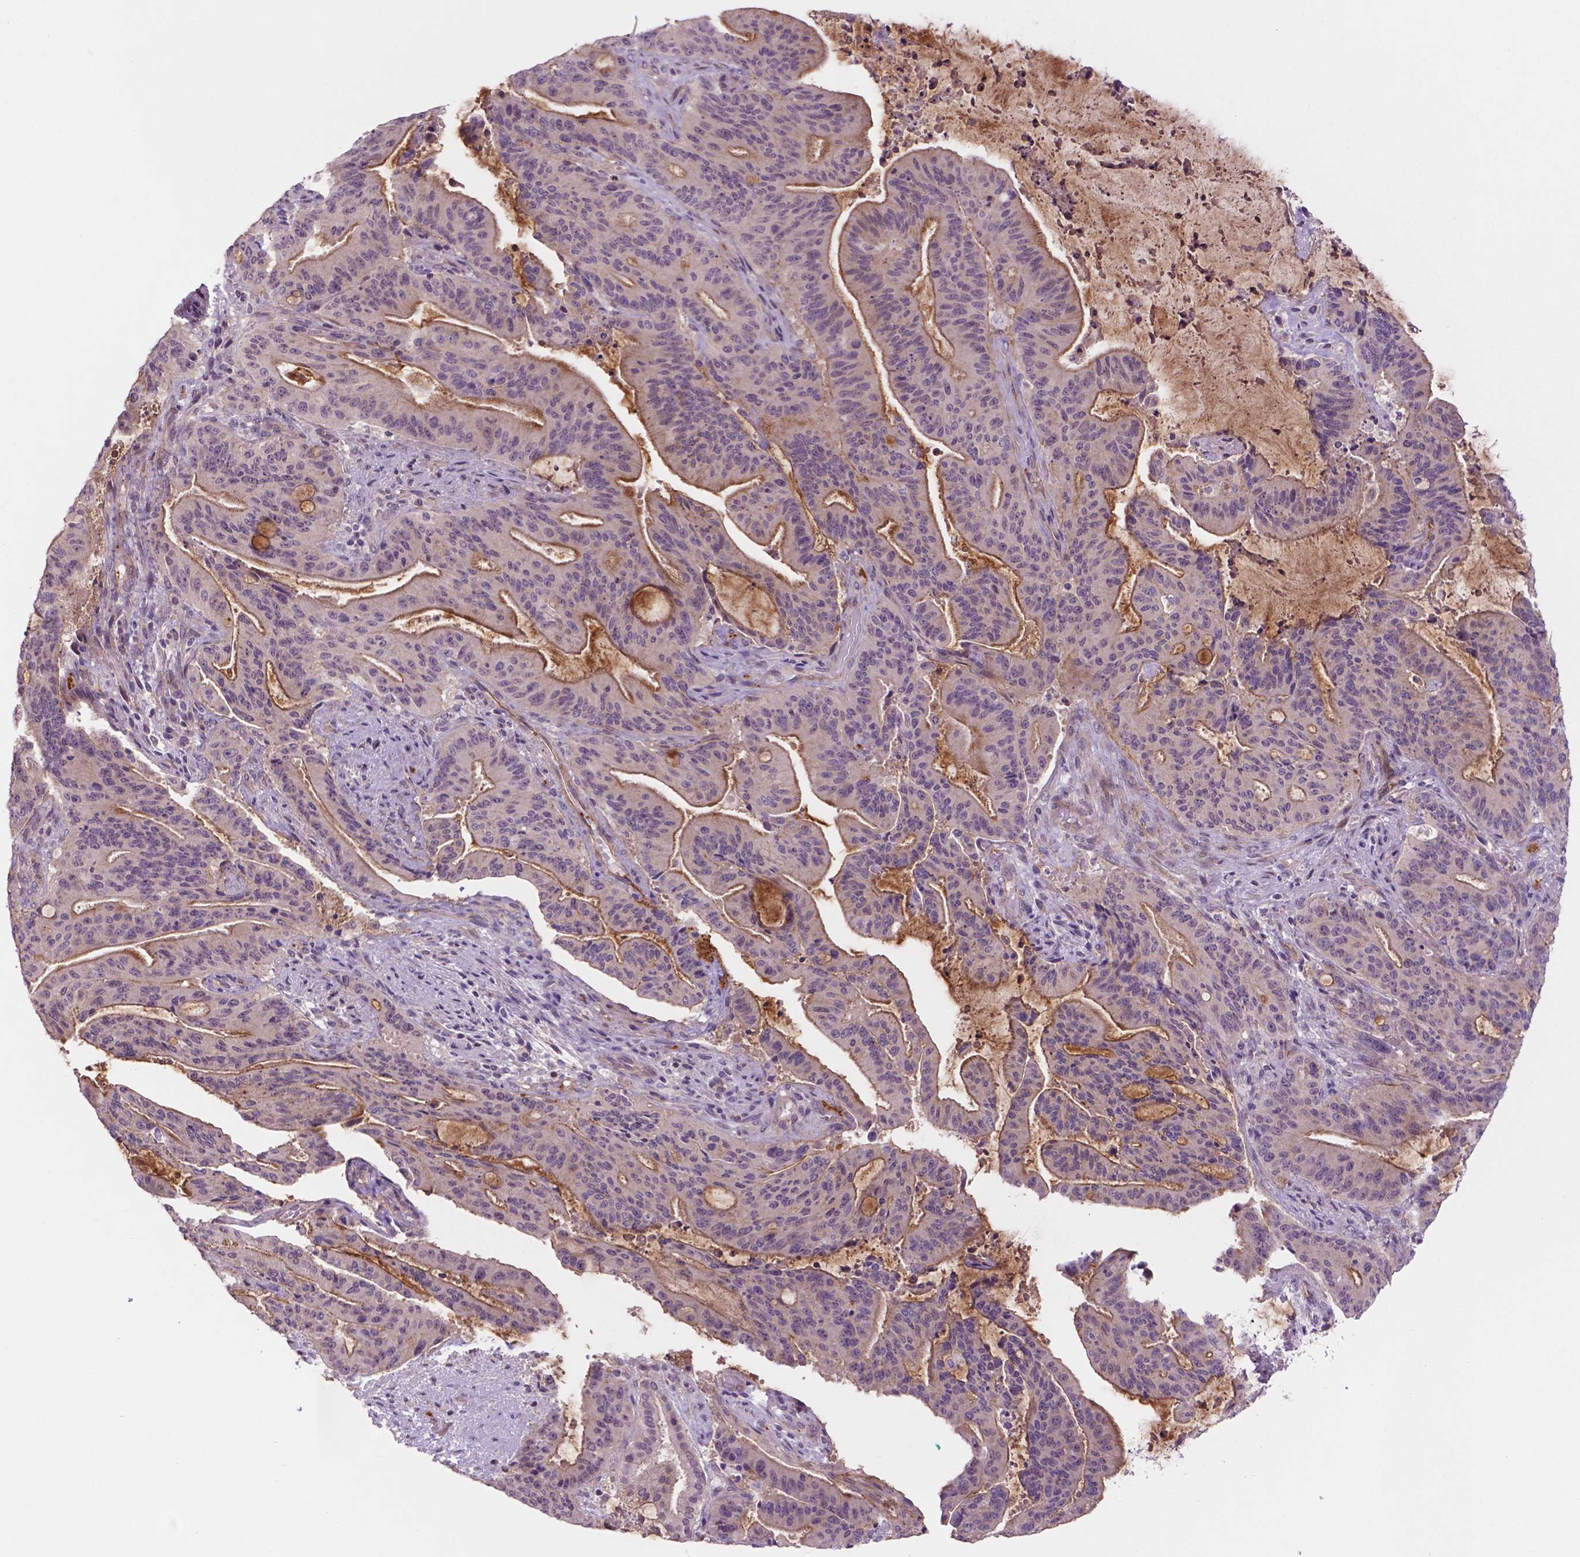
{"staining": {"intensity": "moderate", "quantity": "25%-75%", "location": "cytoplasmic/membranous"}, "tissue": "liver cancer", "cell_type": "Tumor cells", "image_type": "cancer", "snomed": [{"axis": "morphology", "description": "Cholangiocarcinoma"}, {"axis": "topography", "description": "Liver"}], "caption": "Tumor cells exhibit moderate cytoplasmic/membranous positivity in approximately 25%-75% of cells in liver cancer.", "gene": "ARL5C", "patient": {"sex": "female", "age": 73}}